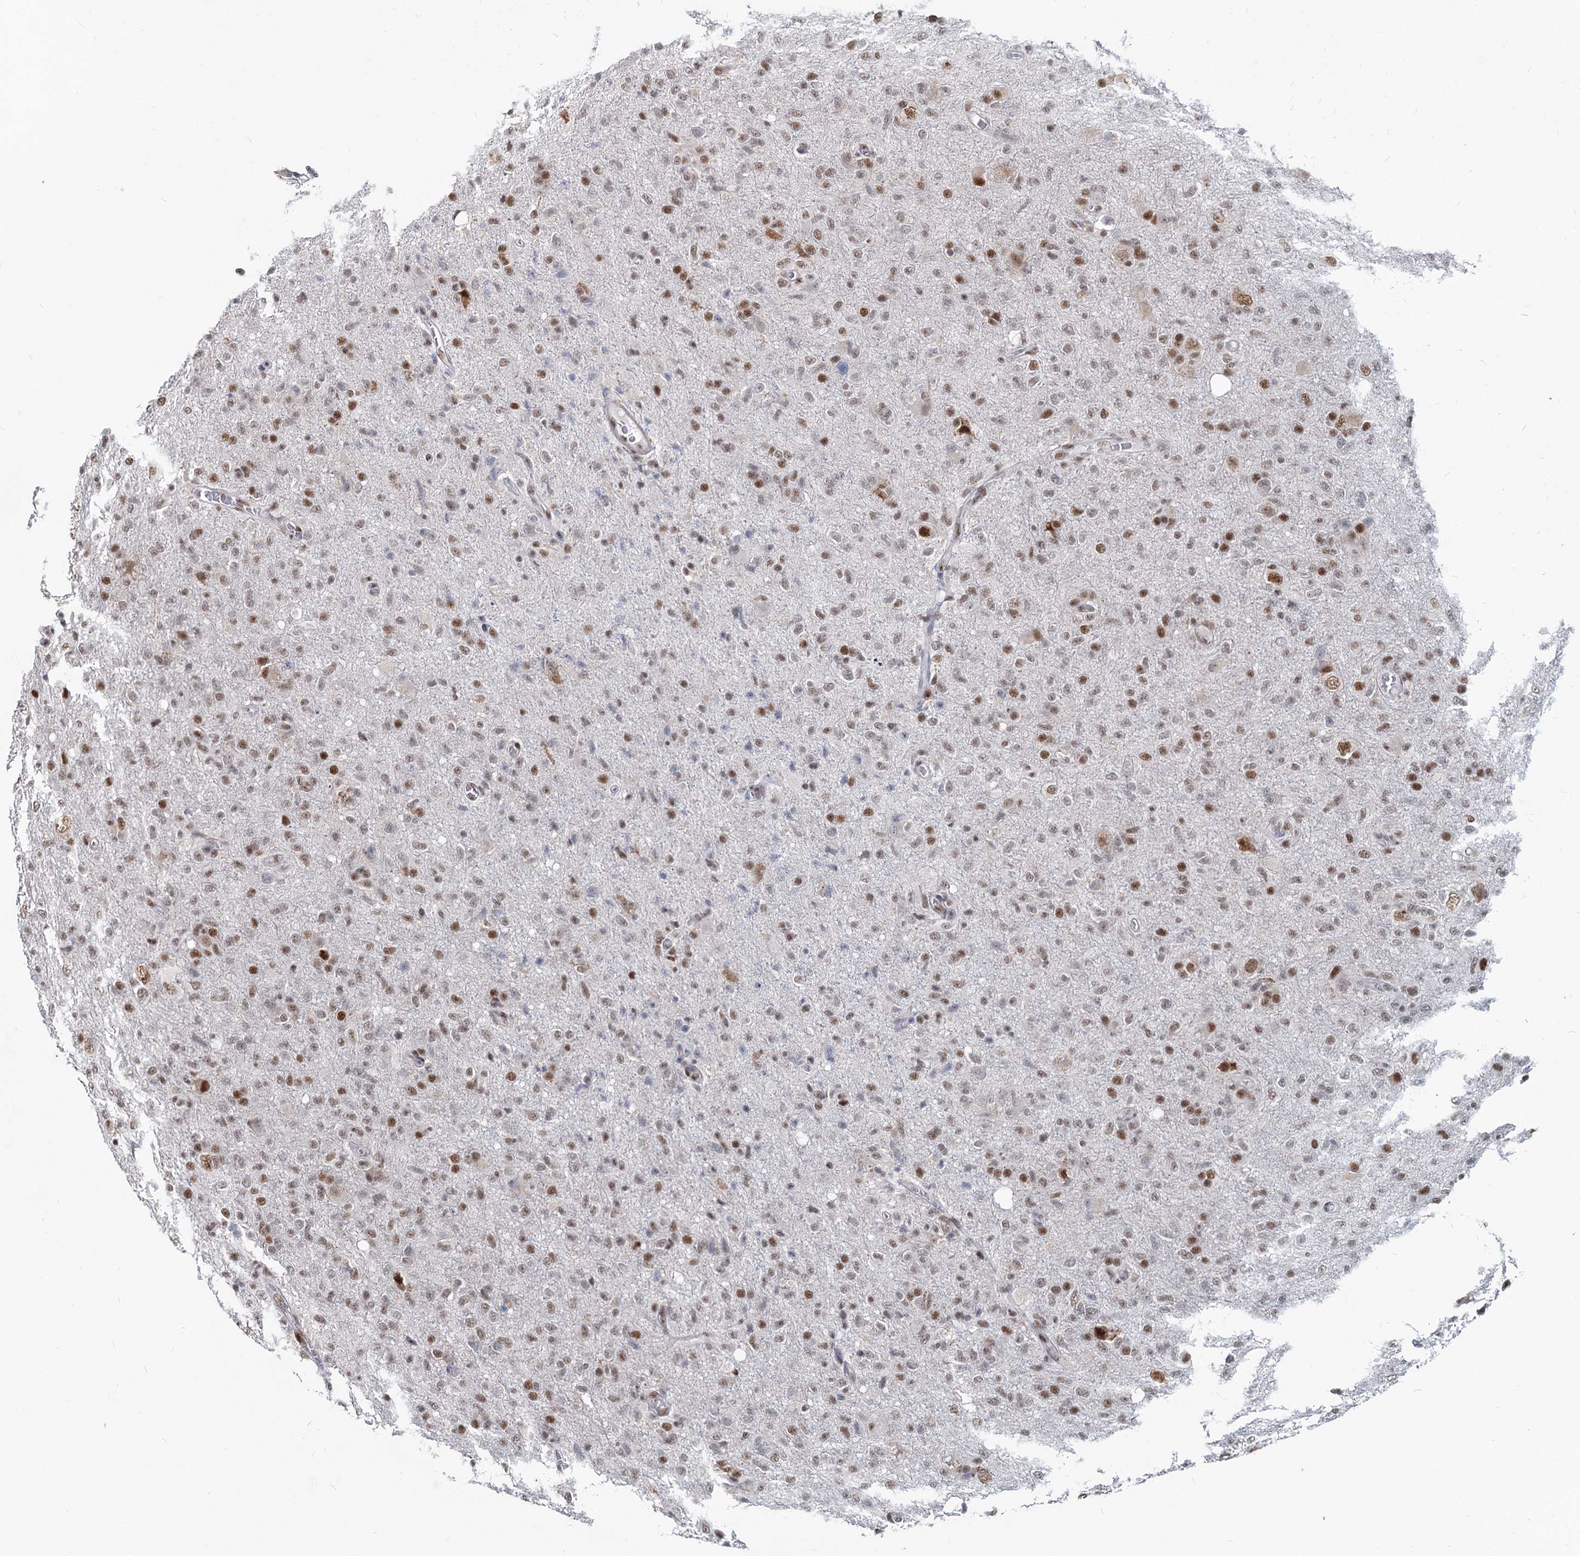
{"staining": {"intensity": "moderate", "quantity": "25%-75%", "location": "nuclear"}, "tissue": "glioma", "cell_type": "Tumor cells", "image_type": "cancer", "snomed": [{"axis": "morphology", "description": "Glioma, malignant, High grade"}, {"axis": "topography", "description": "Brain"}], "caption": "A brown stain highlights moderate nuclear positivity of a protein in glioma tumor cells.", "gene": "METTL14", "patient": {"sex": "female", "age": 57}}